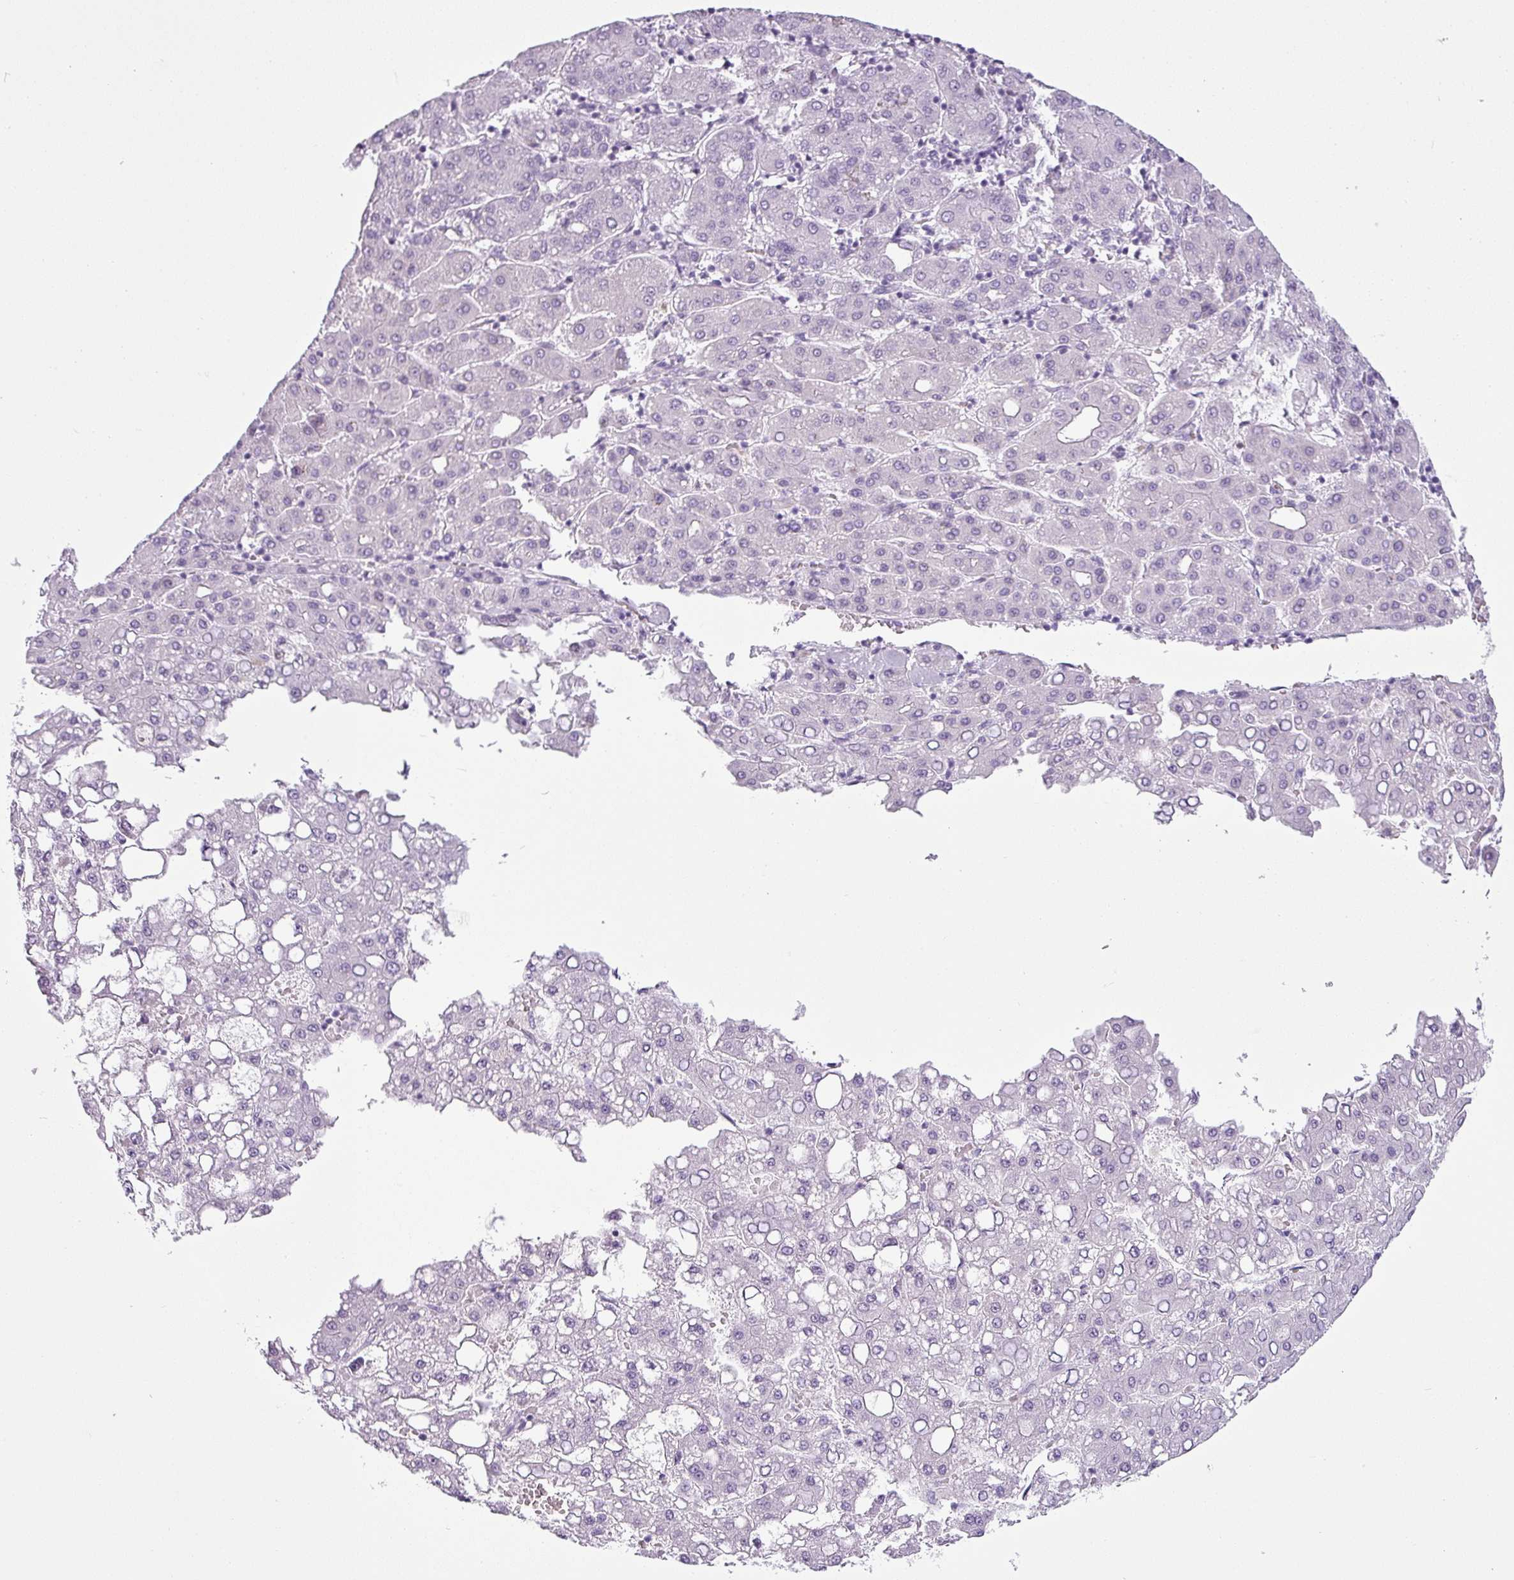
{"staining": {"intensity": "negative", "quantity": "none", "location": "none"}, "tissue": "liver cancer", "cell_type": "Tumor cells", "image_type": "cancer", "snomed": [{"axis": "morphology", "description": "Carcinoma, Hepatocellular, NOS"}, {"axis": "topography", "description": "Liver"}], "caption": "Tumor cells show no significant protein positivity in liver hepatocellular carcinoma.", "gene": "CDH16", "patient": {"sex": "male", "age": 65}}